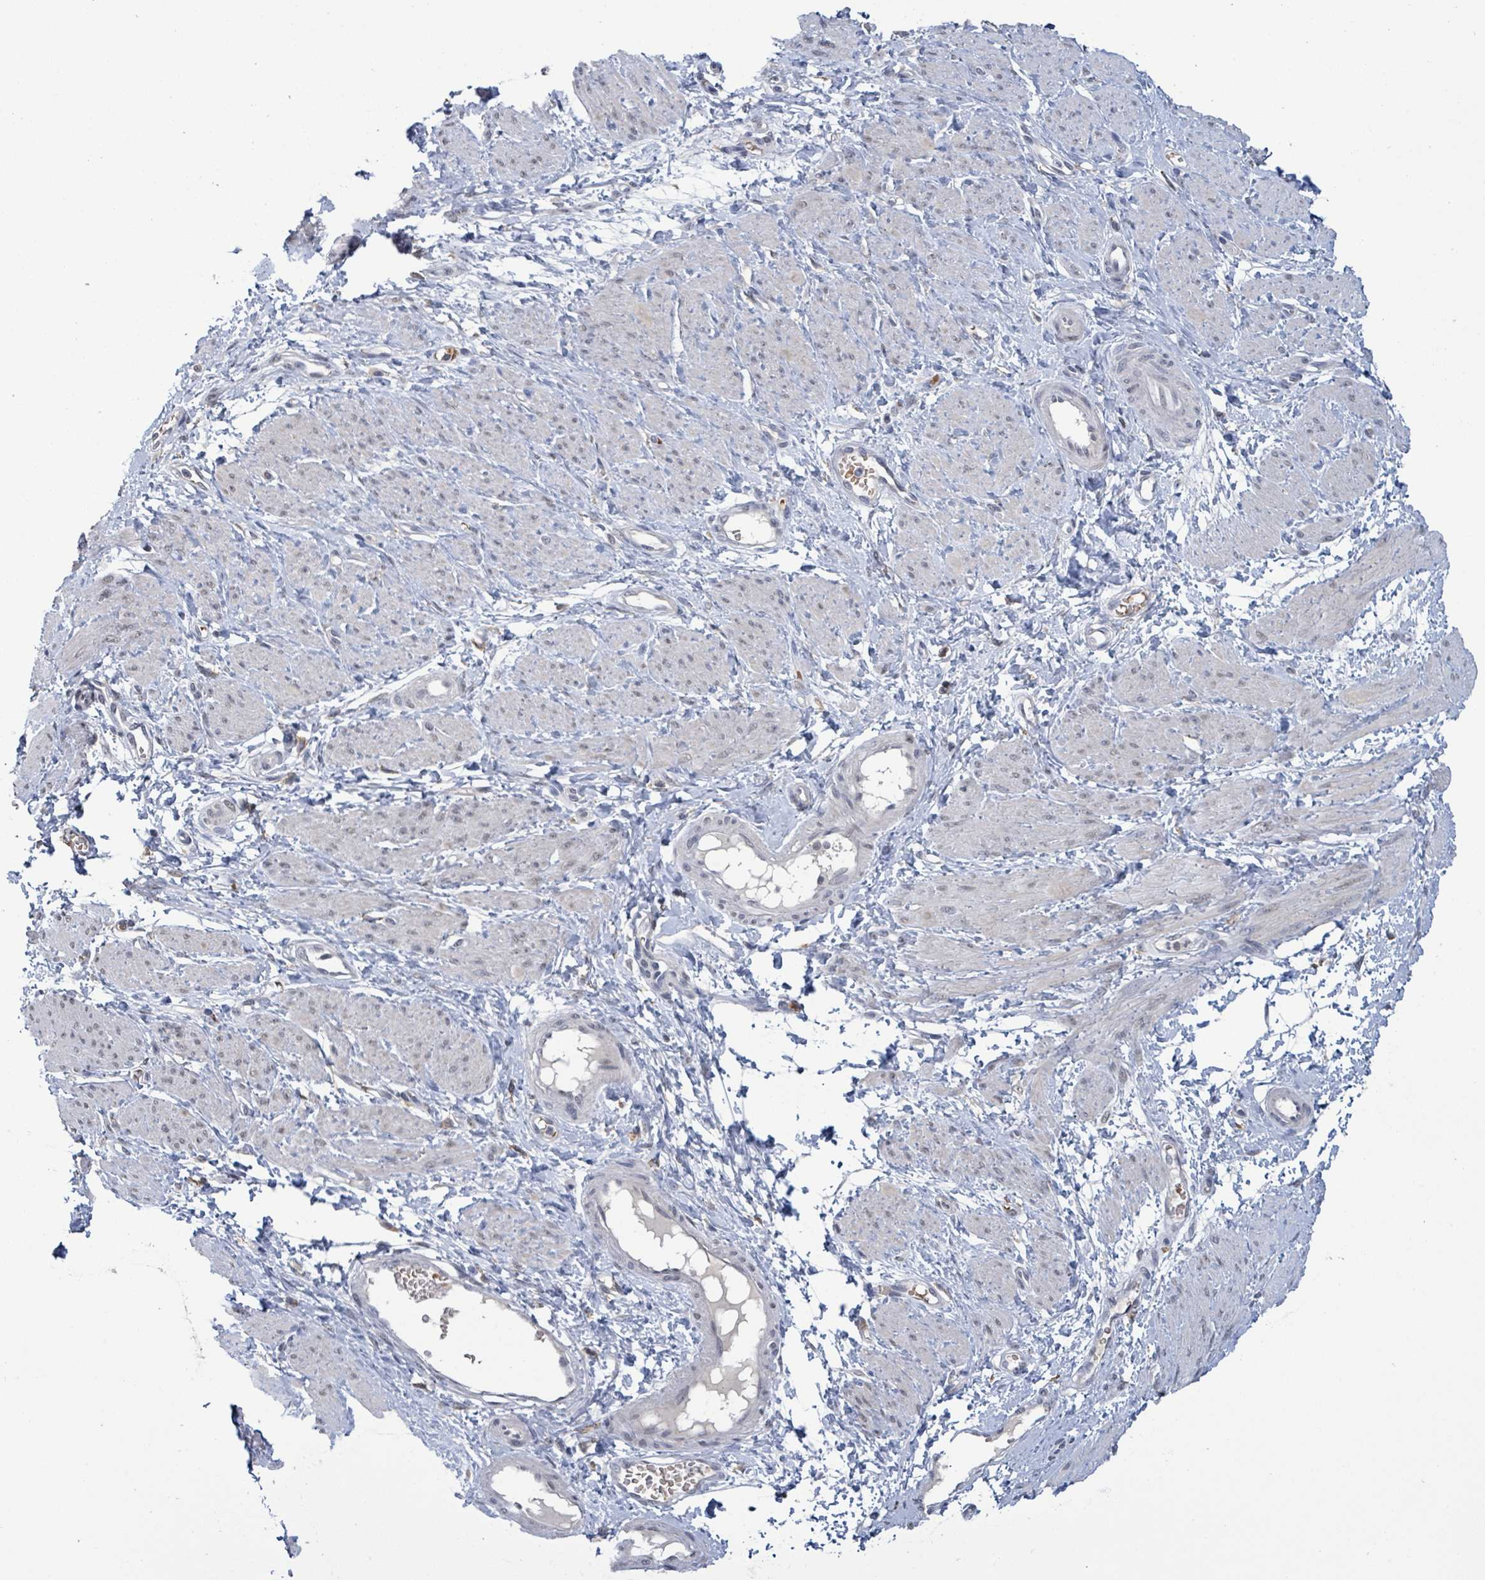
{"staining": {"intensity": "negative", "quantity": "none", "location": "none"}, "tissue": "smooth muscle", "cell_type": "Smooth muscle cells", "image_type": "normal", "snomed": [{"axis": "morphology", "description": "Normal tissue, NOS"}, {"axis": "topography", "description": "Smooth muscle"}, {"axis": "topography", "description": "Uterus"}], "caption": "High magnification brightfield microscopy of normal smooth muscle stained with DAB (3,3'-diaminobenzidine) (brown) and counterstained with hematoxylin (blue): smooth muscle cells show no significant expression.", "gene": "SEBOX", "patient": {"sex": "female", "age": 39}}